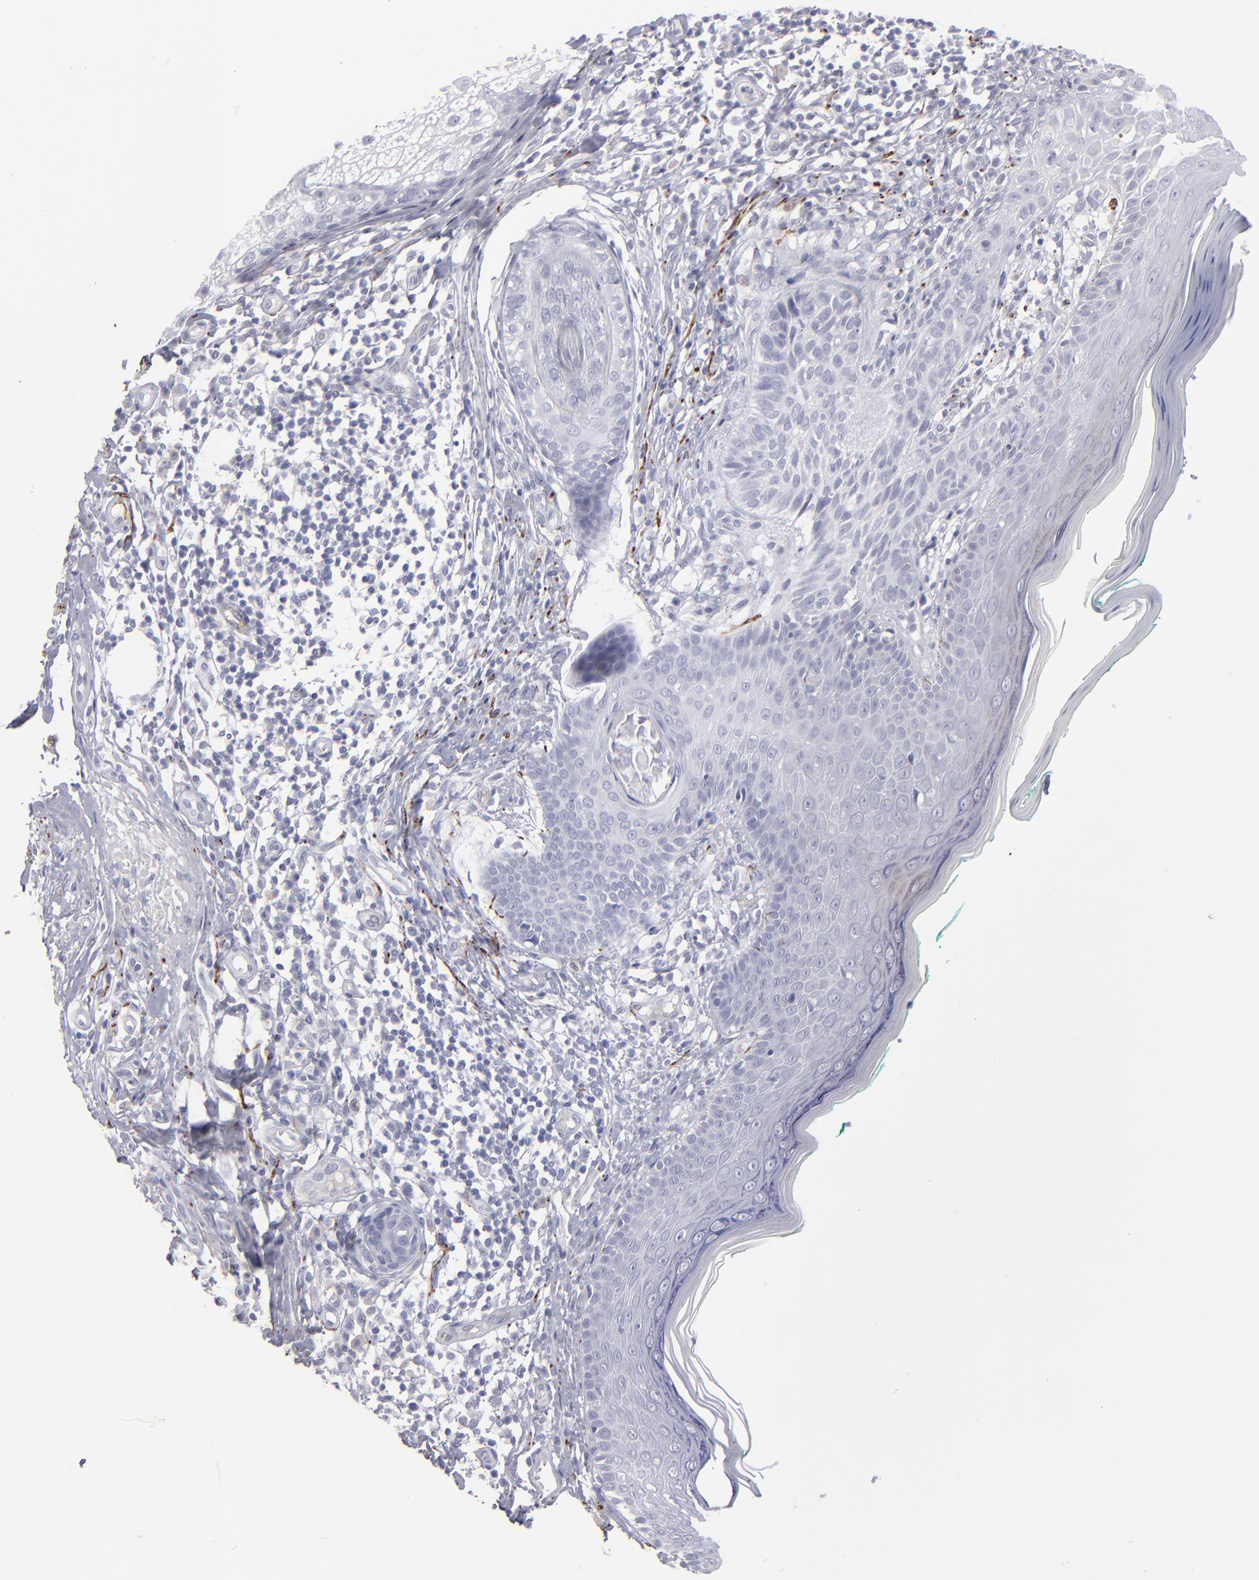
{"staining": {"intensity": "negative", "quantity": "none", "location": "none"}, "tissue": "skin cancer", "cell_type": "Tumor cells", "image_type": "cancer", "snomed": [{"axis": "morphology", "description": "Normal tissue, NOS"}, {"axis": "morphology", "description": "Basal cell carcinoma"}, {"axis": "topography", "description": "Skin"}], "caption": "The image demonstrates no staining of tumor cells in skin cancer.", "gene": "CADM3", "patient": {"sex": "male", "age": 76}}